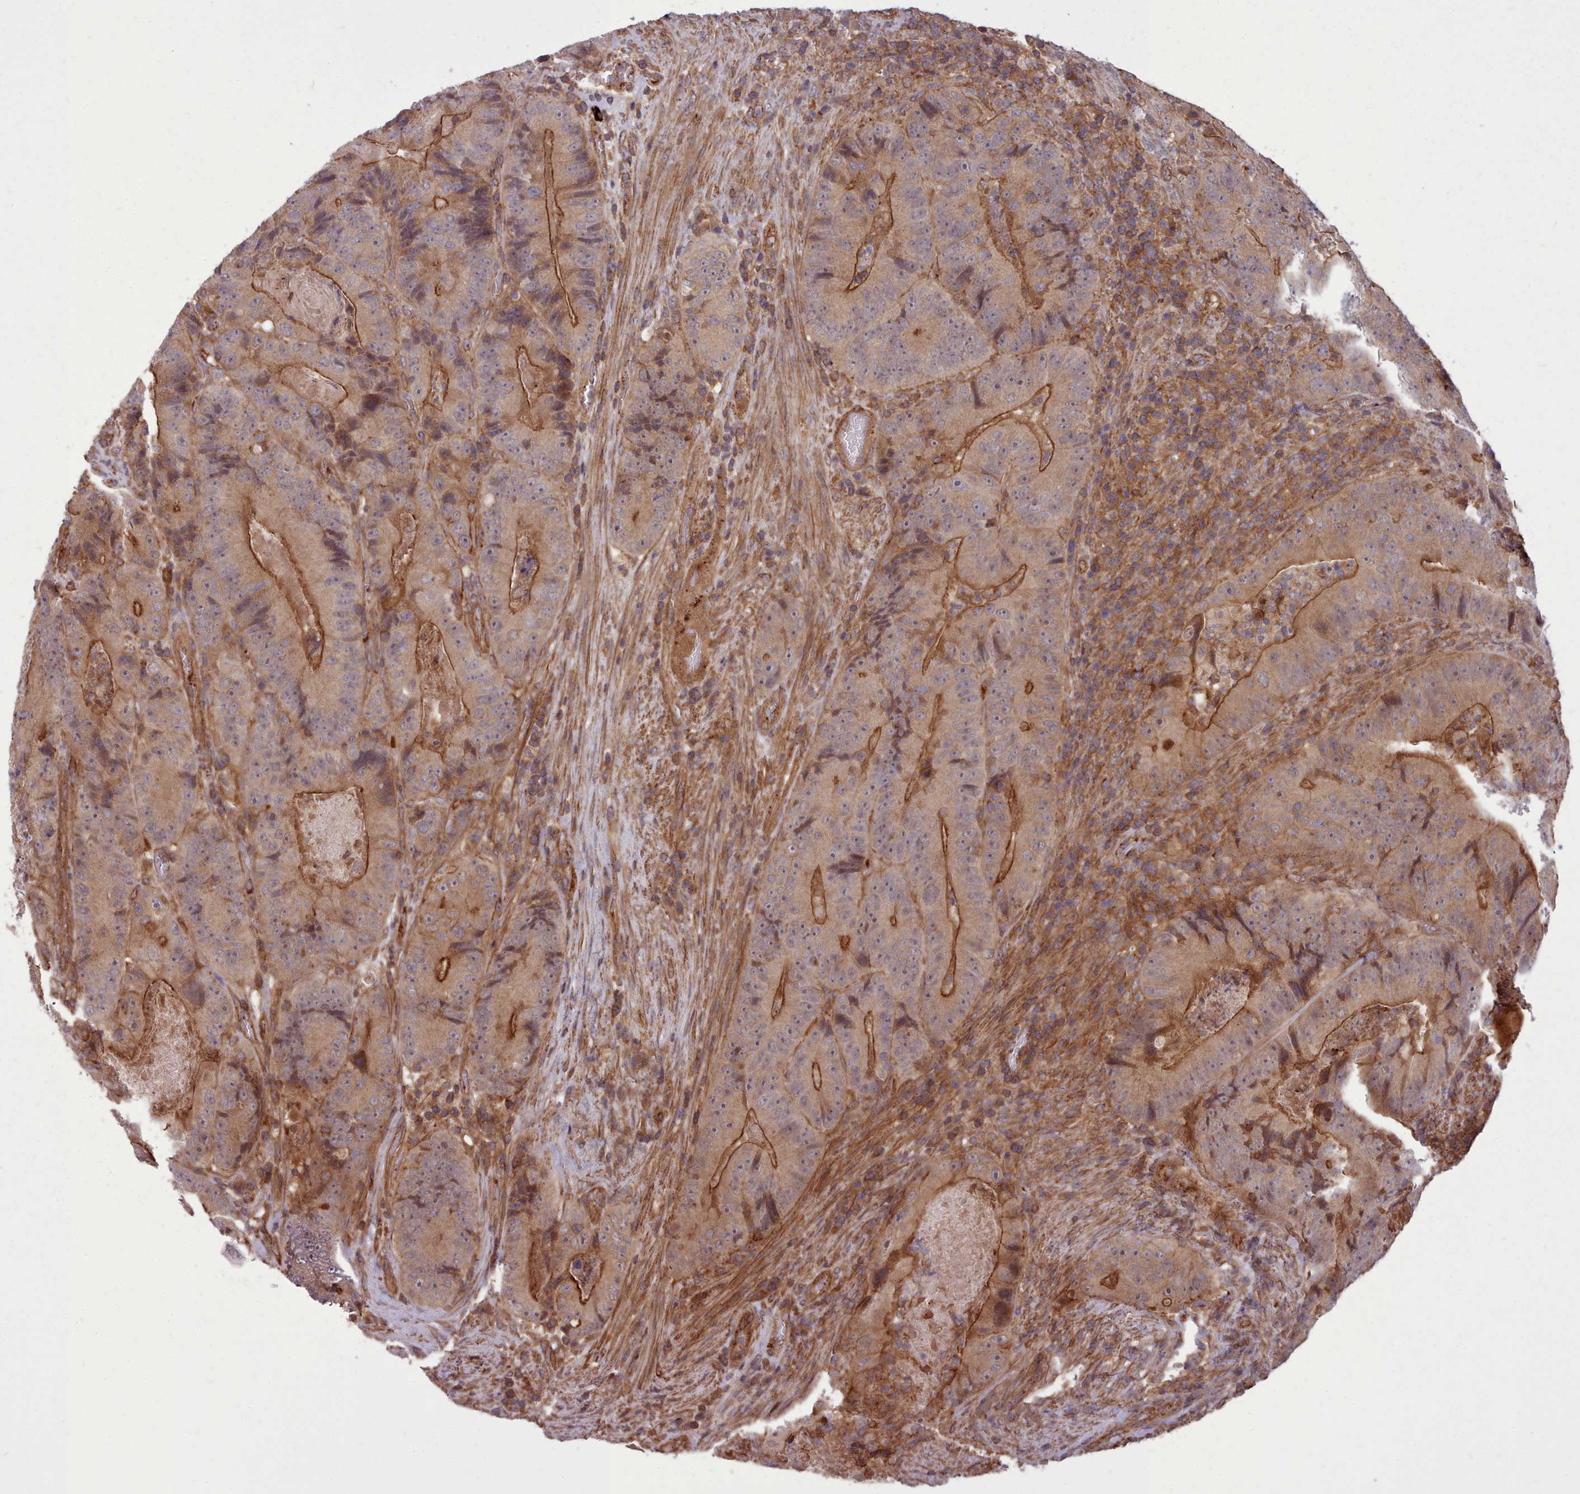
{"staining": {"intensity": "moderate", "quantity": ">75%", "location": "cytoplasmic/membranous"}, "tissue": "colorectal cancer", "cell_type": "Tumor cells", "image_type": "cancer", "snomed": [{"axis": "morphology", "description": "Adenocarcinoma, NOS"}, {"axis": "topography", "description": "Colon"}], "caption": "Moderate cytoplasmic/membranous protein expression is present in about >75% of tumor cells in colorectal adenocarcinoma.", "gene": "STUB1", "patient": {"sex": "female", "age": 86}}